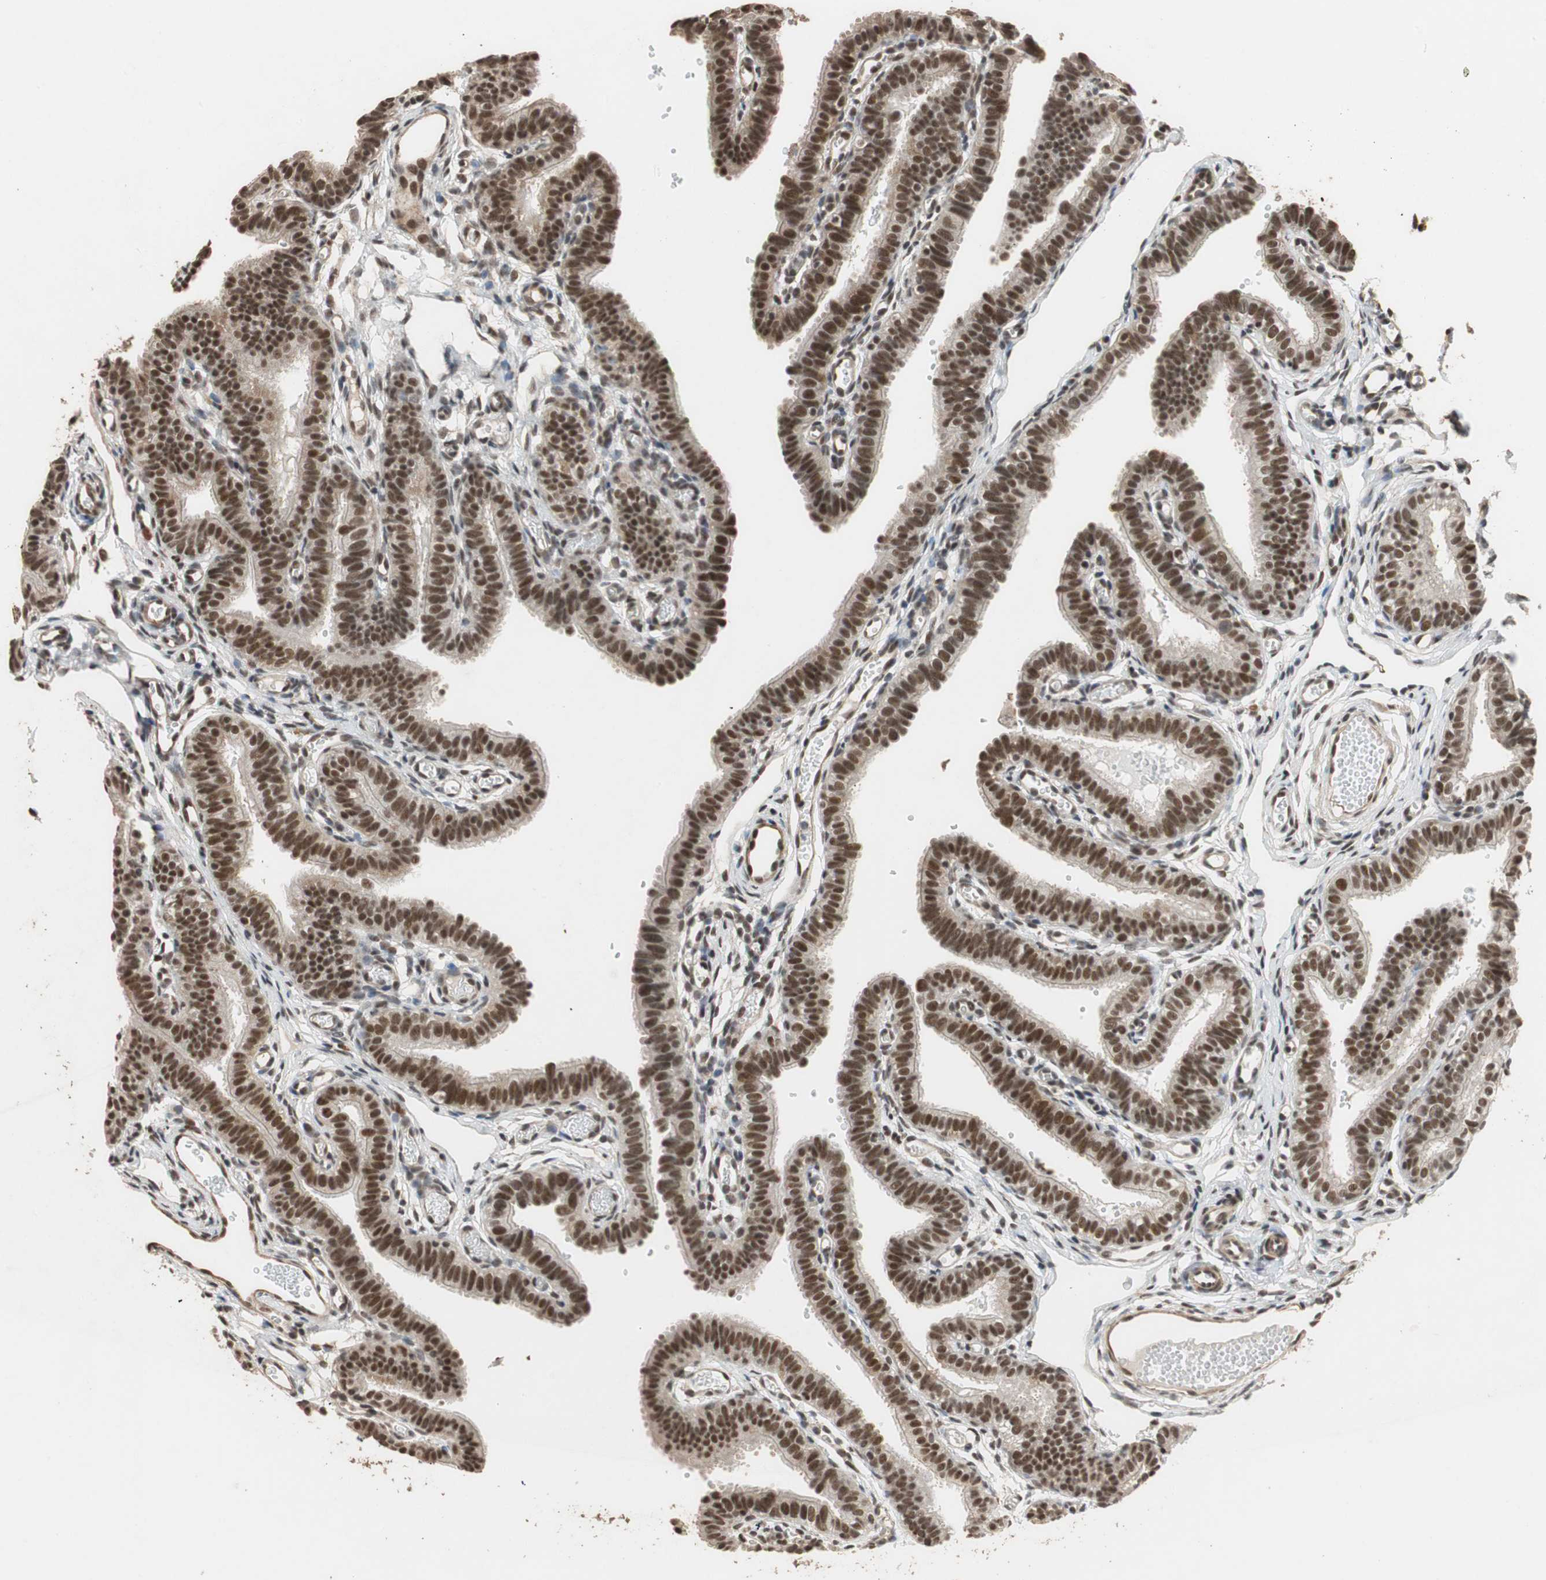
{"staining": {"intensity": "moderate", "quantity": ">75%", "location": "cytoplasmic/membranous,nuclear"}, "tissue": "fallopian tube", "cell_type": "Glandular cells", "image_type": "normal", "snomed": [{"axis": "morphology", "description": "Normal tissue, NOS"}, {"axis": "topography", "description": "Fallopian tube"}, {"axis": "topography", "description": "Placenta"}], "caption": "High-power microscopy captured an IHC image of normal fallopian tube, revealing moderate cytoplasmic/membranous,nuclear expression in approximately >75% of glandular cells.", "gene": "CDC5L", "patient": {"sex": "female", "age": 34}}